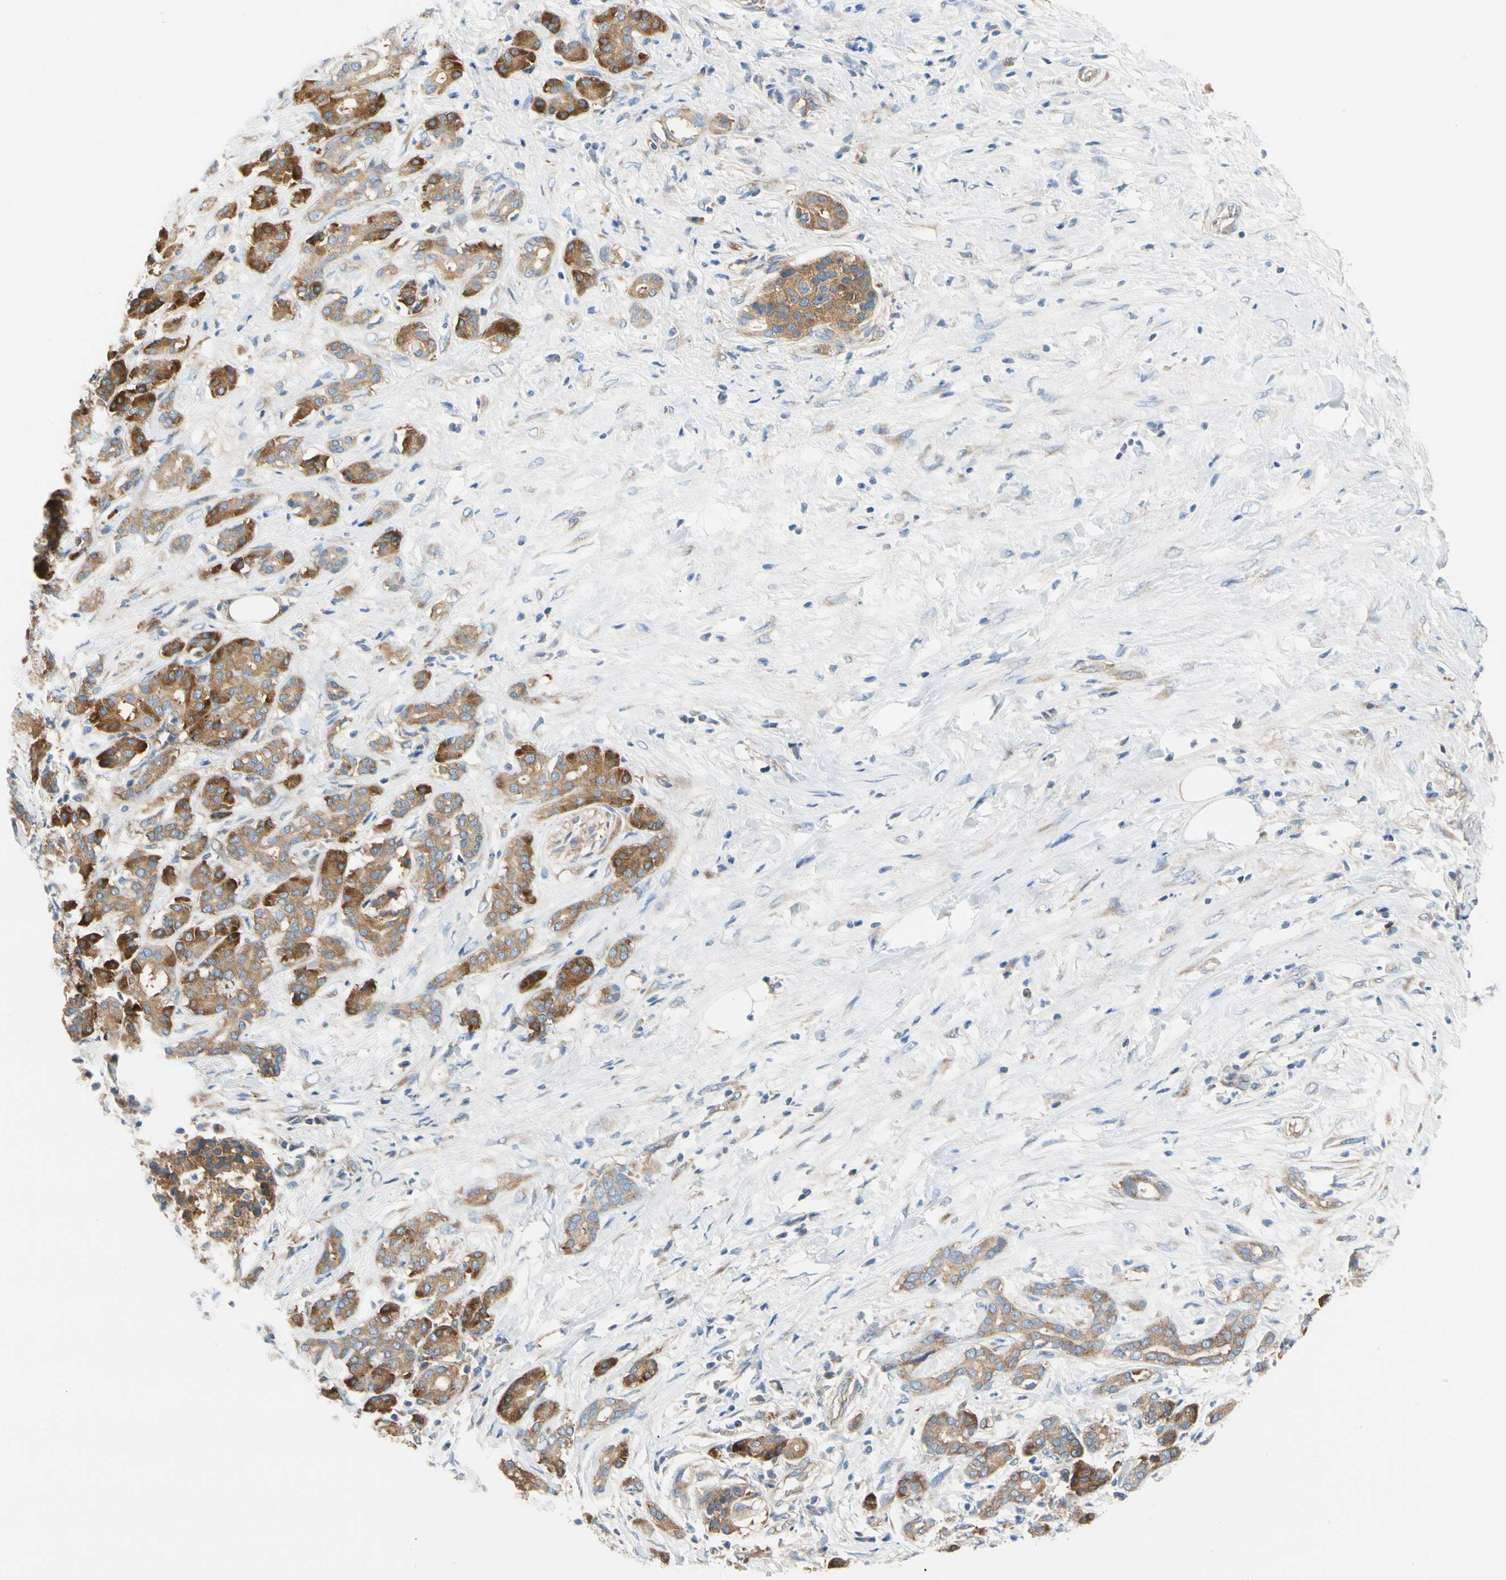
{"staining": {"intensity": "moderate", "quantity": ">75%", "location": "cytoplasmic/membranous"}, "tissue": "pancreatic cancer", "cell_type": "Tumor cells", "image_type": "cancer", "snomed": [{"axis": "morphology", "description": "Adenocarcinoma, NOS"}, {"axis": "topography", "description": "Pancreas"}], "caption": "Tumor cells display medium levels of moderate cytoplasmic/membranous expression in about >75% of cells in pancreatic cancer.", "gene": "GPHN", "patient": {"sex": "male", "age": 41}}